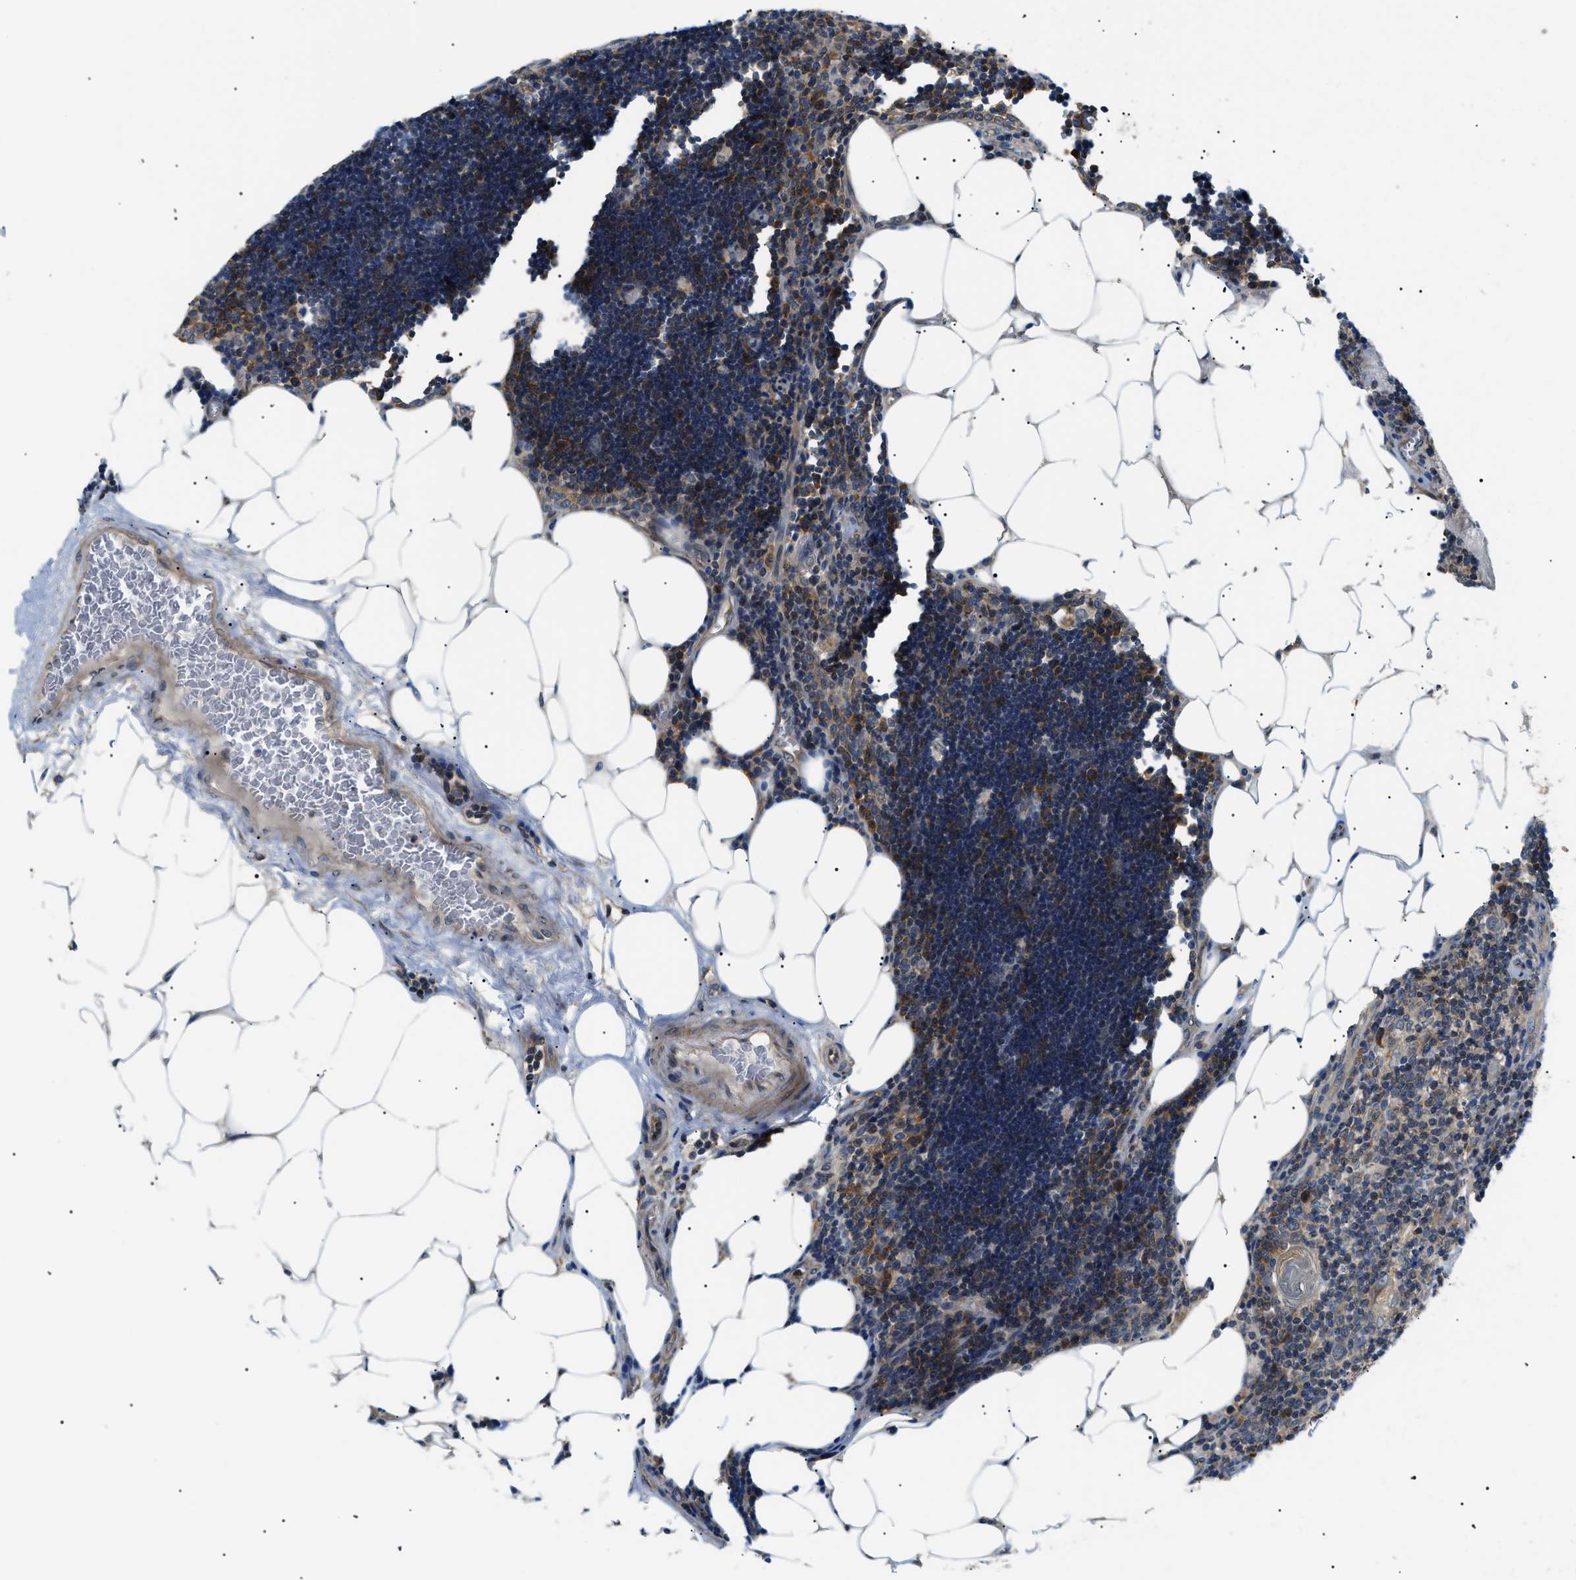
{"staining": {"intensity": "strong", "quantity": ">75%", "location": "cytoplasmic/membranous"}, "tissue": "lymph node", "cell_type": "Germinal center cells", "image_type": "normal", "snomed": [{"axis": "morphology", "description": "Normal tissue, NOS"}, {"axis": "topography", "description": "Lymph node"}], "caption": "Benign lymph node demonstrates strong cytoplasmic/membranous expression in about >75% of germinal center cells.", "gene": "SRPK1", "patient": {"sex": "male", "age": 33}}